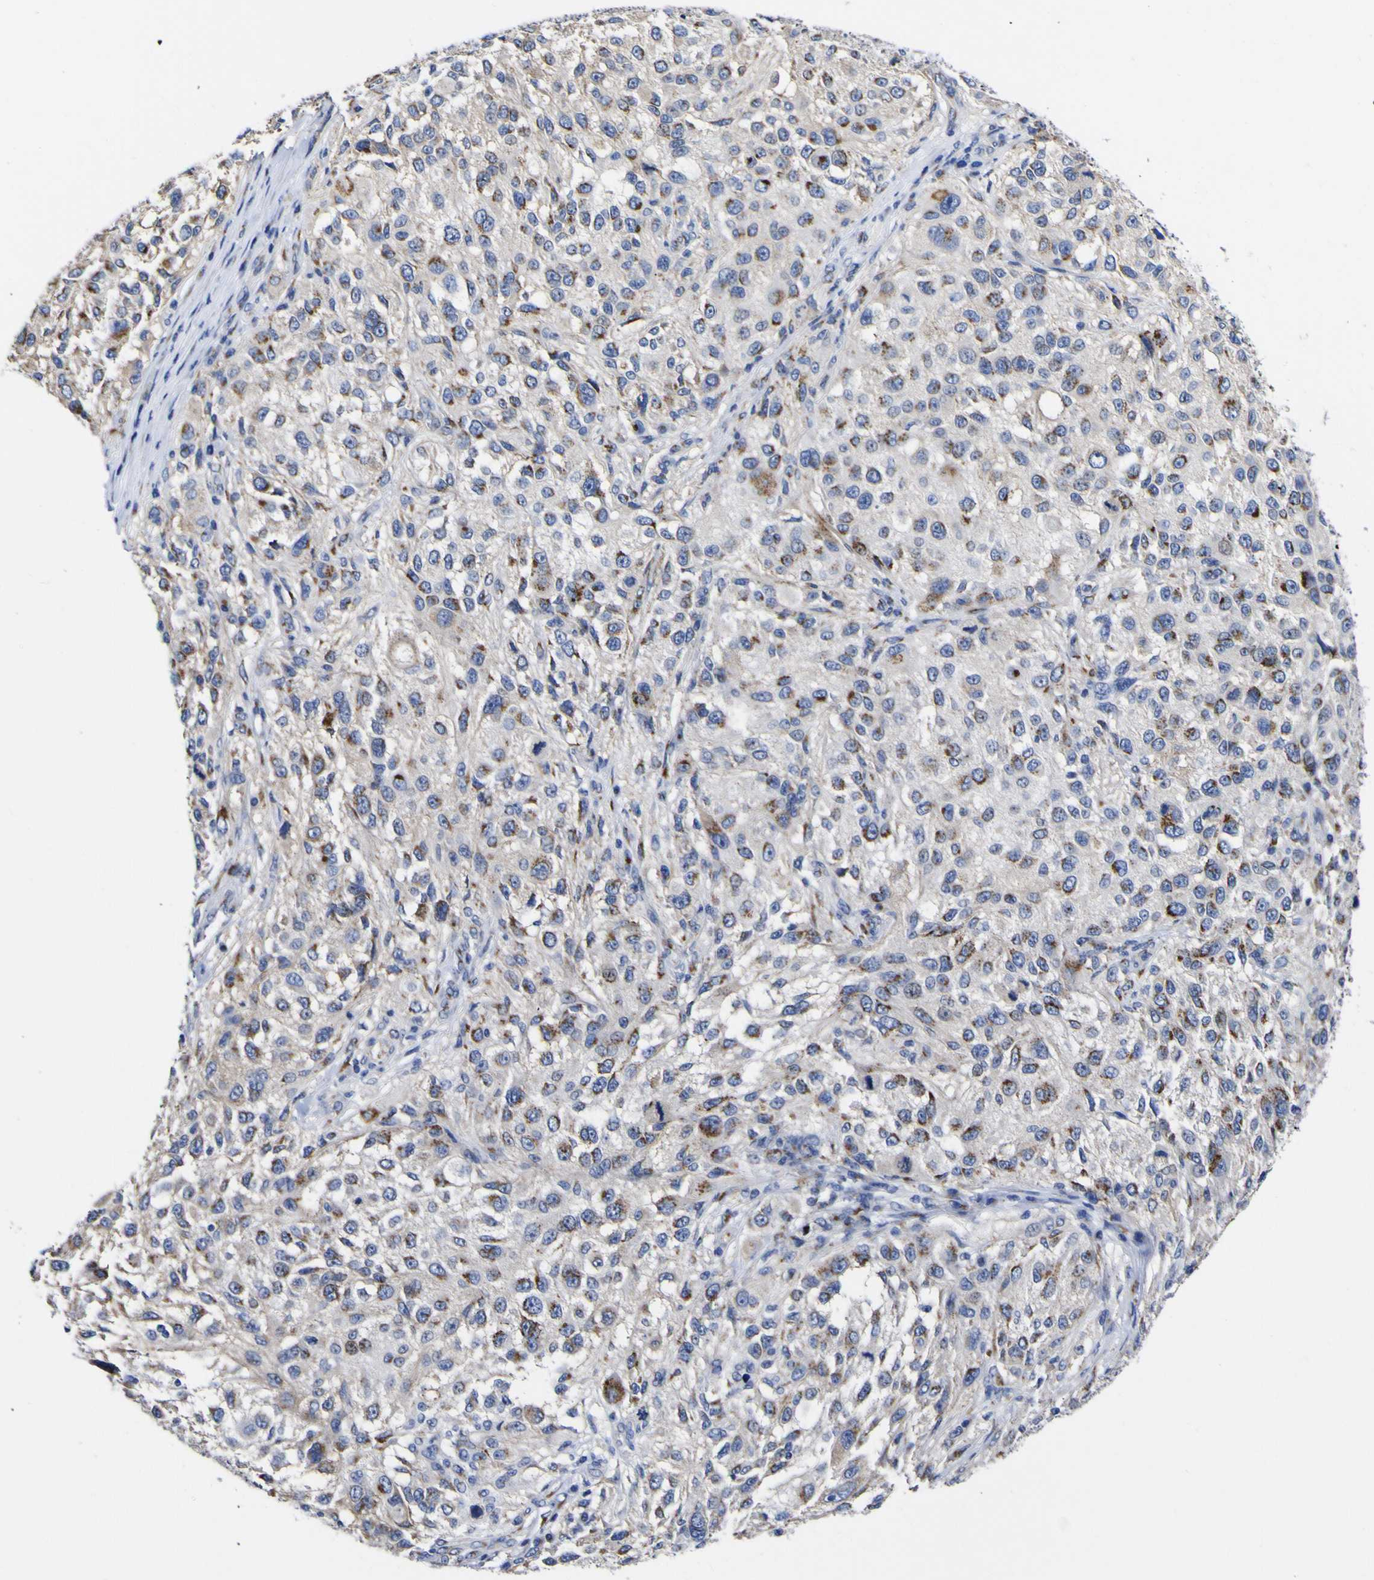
{"staining": {"intensity": "moderate", "quantity": "25%-75%", "location": "cytoplasmic/membranous"}, "tissue": "melanoma", "cell_type": "Tumor cells", "image_type": "cancer", "snomed": [{"axis": "morphology", "description": "Necrosis, NOS"}, {"axis": "morphology", "description": "Malignant melanoma, NOS"}, {"axis": "topography", "description": "Skin"}], "caption": "Malignant melanoma tissue displays moderate cytoplasmic/membranous expression in approximately 25%-75% of tumor cells", "gene": "GOLM1", "patient": {"sex": "female", "age": 87}}